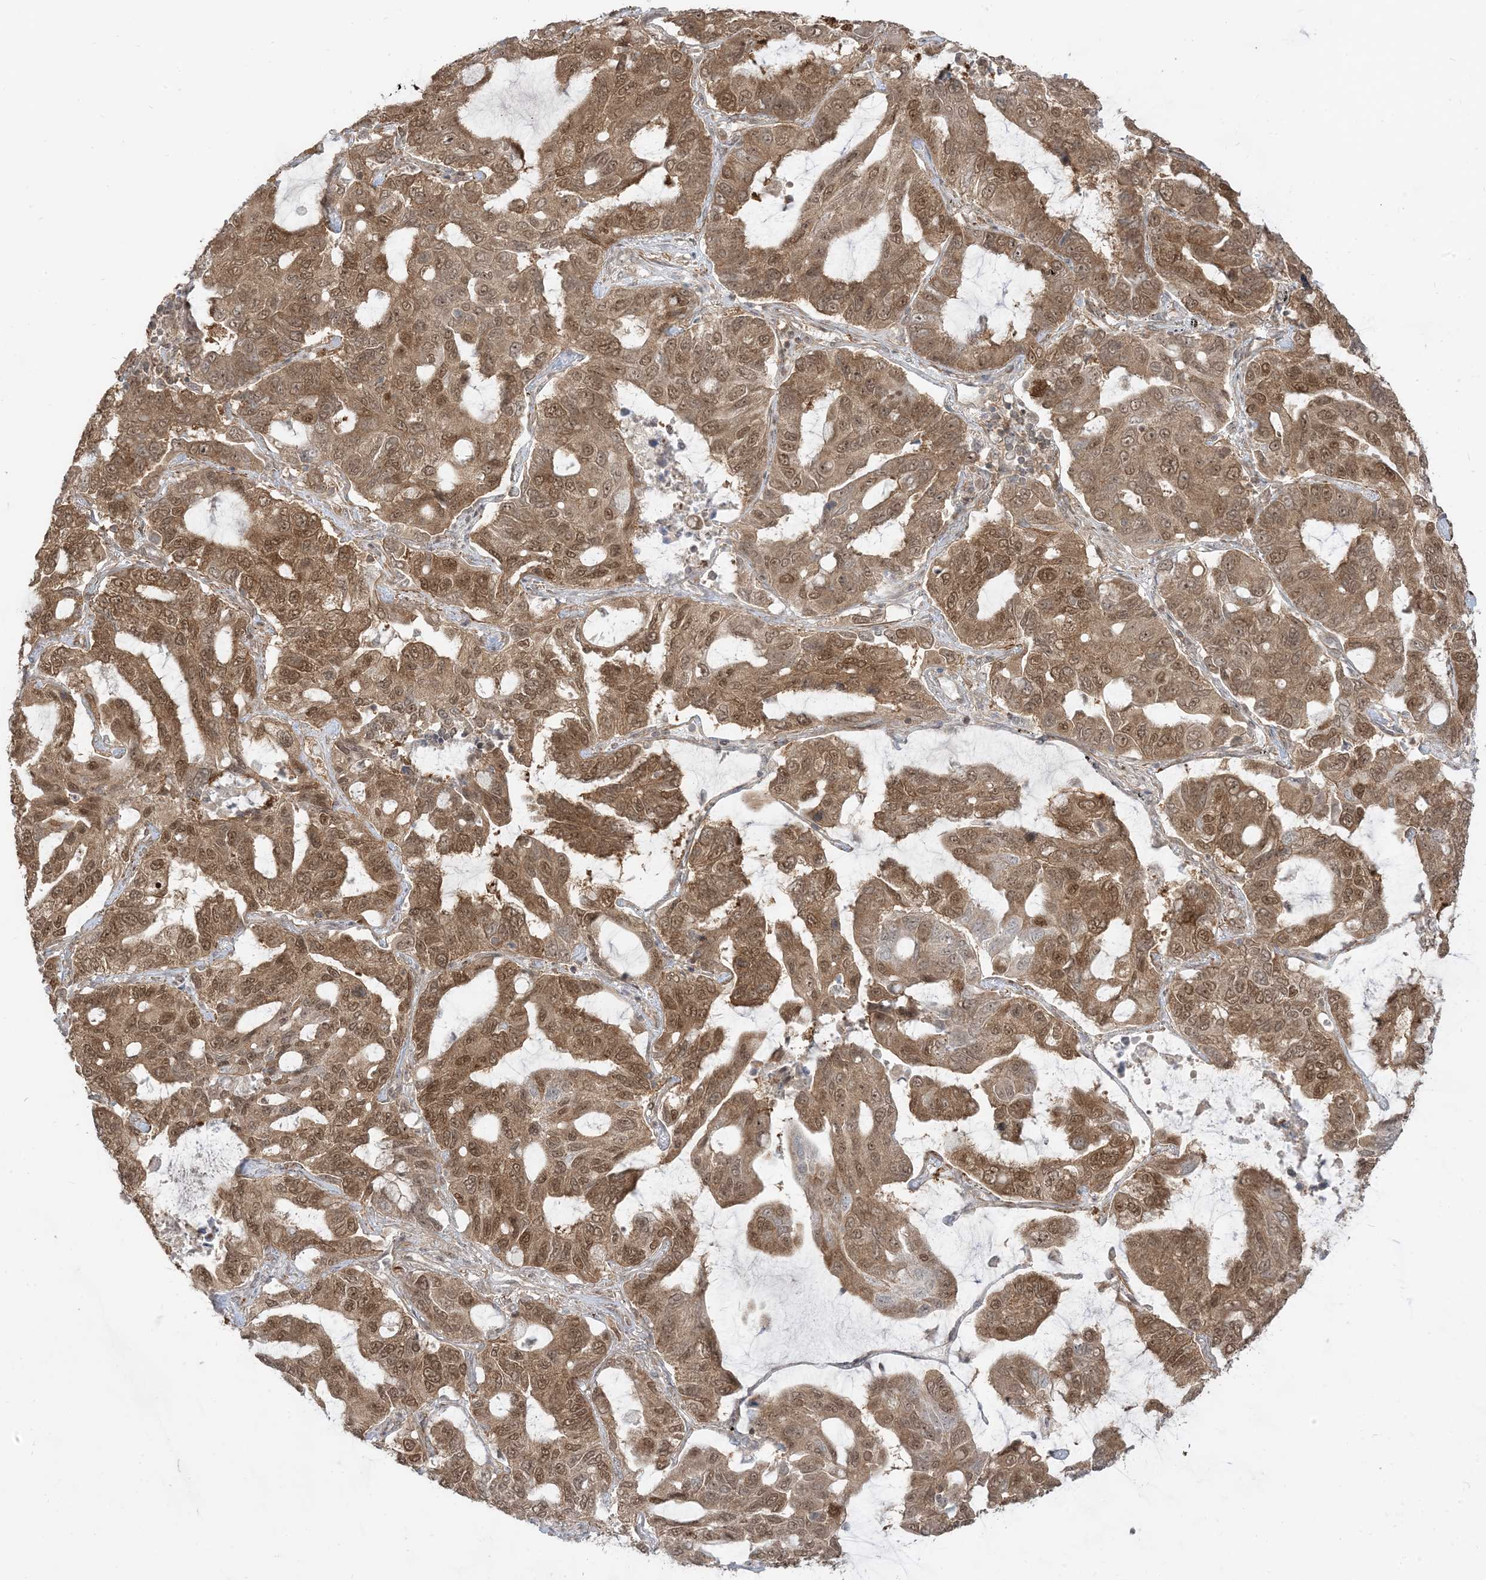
{"staining": {"intensity": "moderate", "quantity": ">75%", "location": "cytoplasmic/membranous,nuclear"}, "tissue": "lung cancer", "cell_type": "Tumor cells", "image_type": "cancer", "snomed": [{"axis": "morphology", "description": "Adenocarcinoma, NOS"}, {"axis": "topography", "description": "Lung"}], "caption": "There is medium levels of moderate cytoplasmic/membranous and nuclear positivity in tumor cells of lung cancer (adenocarcinoma), as demonstrated by immunohistochemical staining (brown color).", "gene": "TBCC", "patient": {"sex": "male", "age": 64}}